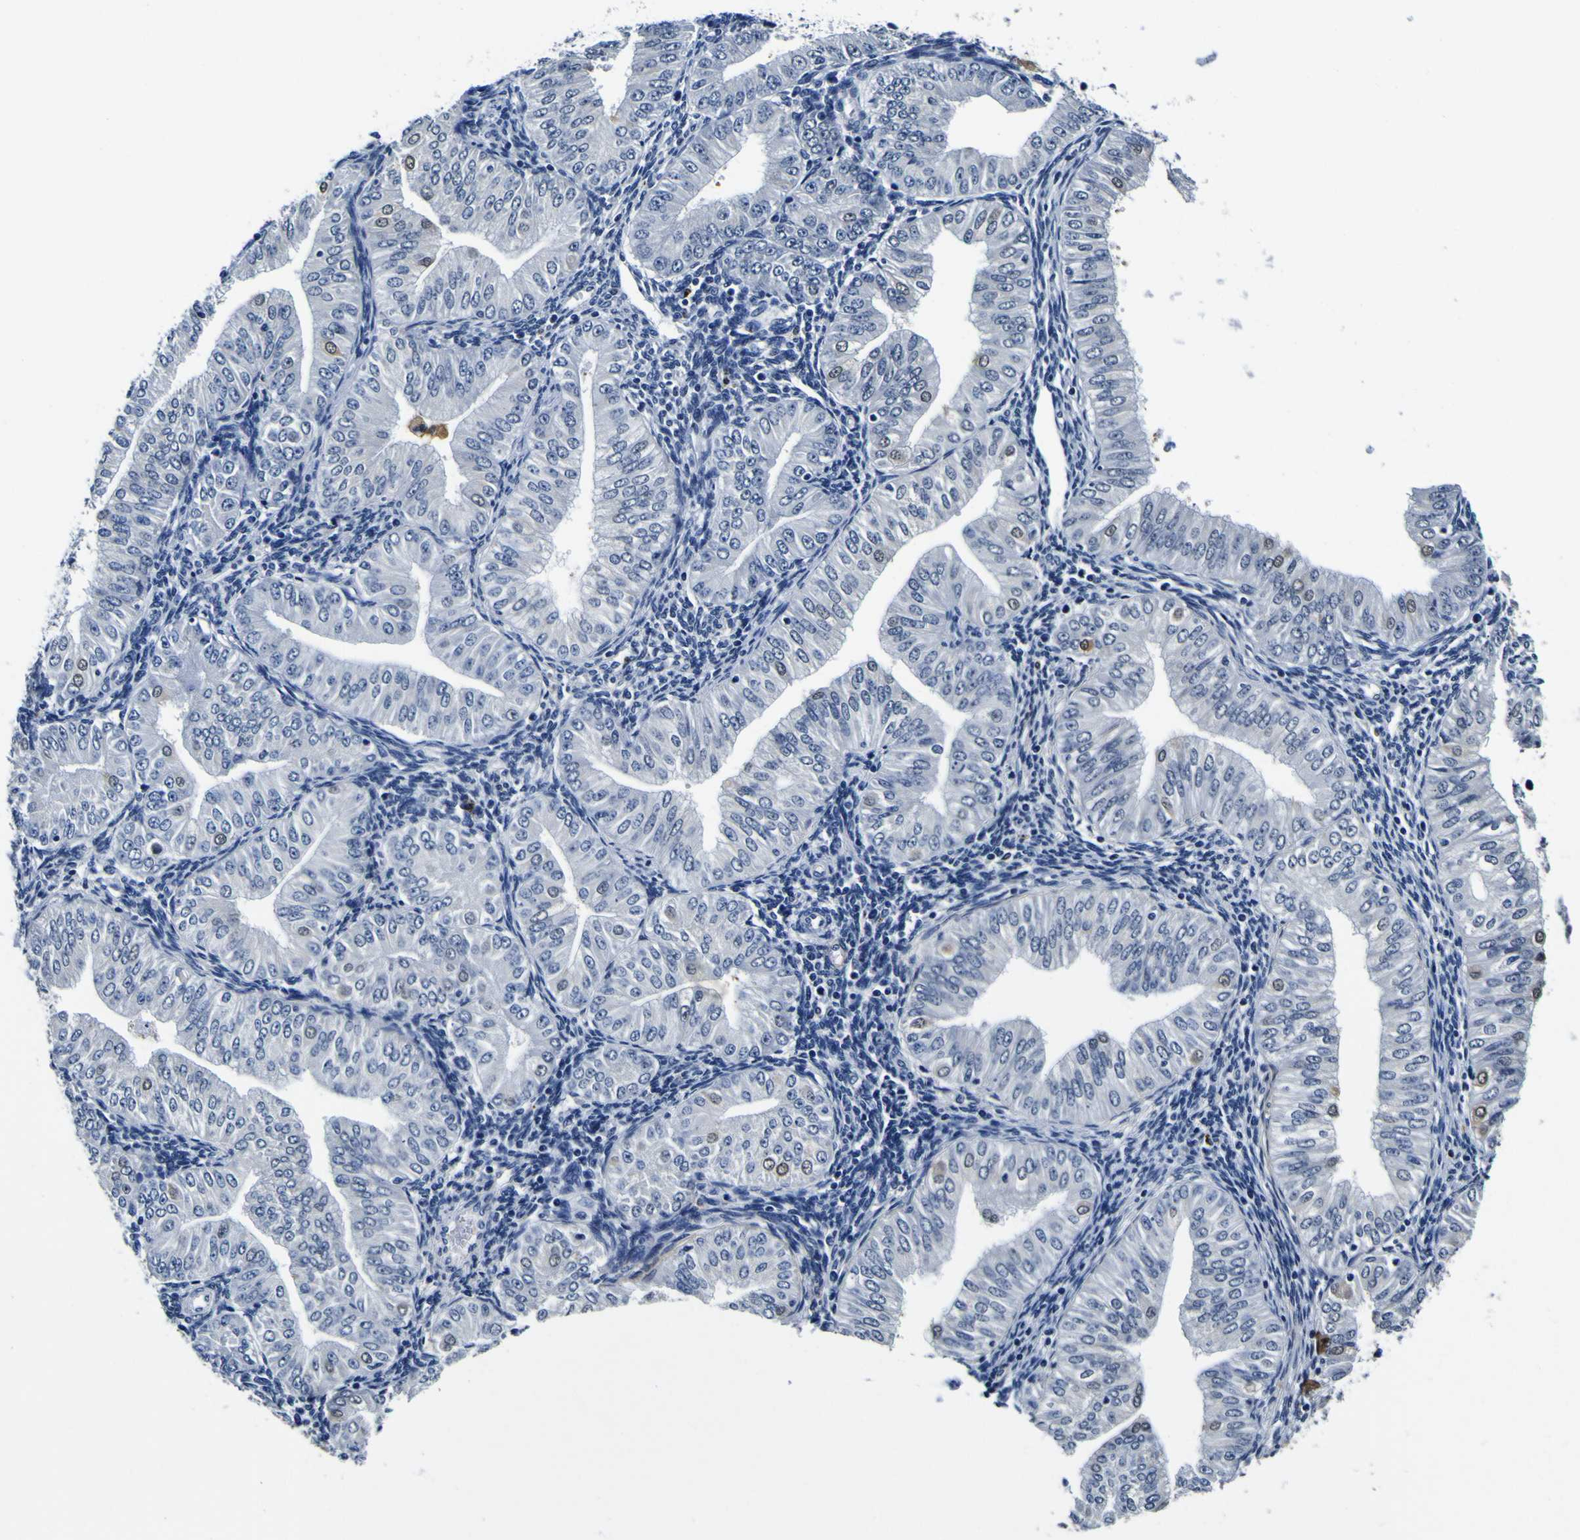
{"staining": {"intensity": "negative", "quantity": "none", "location": "none"}, "tissue": "endometrial cancer", "cell_type": "Tumor cells", "image_type": "cancer", "snomed": [{"axis": "morphology", "description": "Normal tissue, NOS"}, {"axis": "morphology", "description": "Adenocarcinoma, NOS"}, {"axis": "topography", "description": "Endometrium"}], "caption": "A photomicrograph of endometrial cancer (adenocarcinoma) stained for a protein exhibits no brown staining in tumor cells.", "gene": "POSTN", "patient": {"sex": "female", "age": 53}}